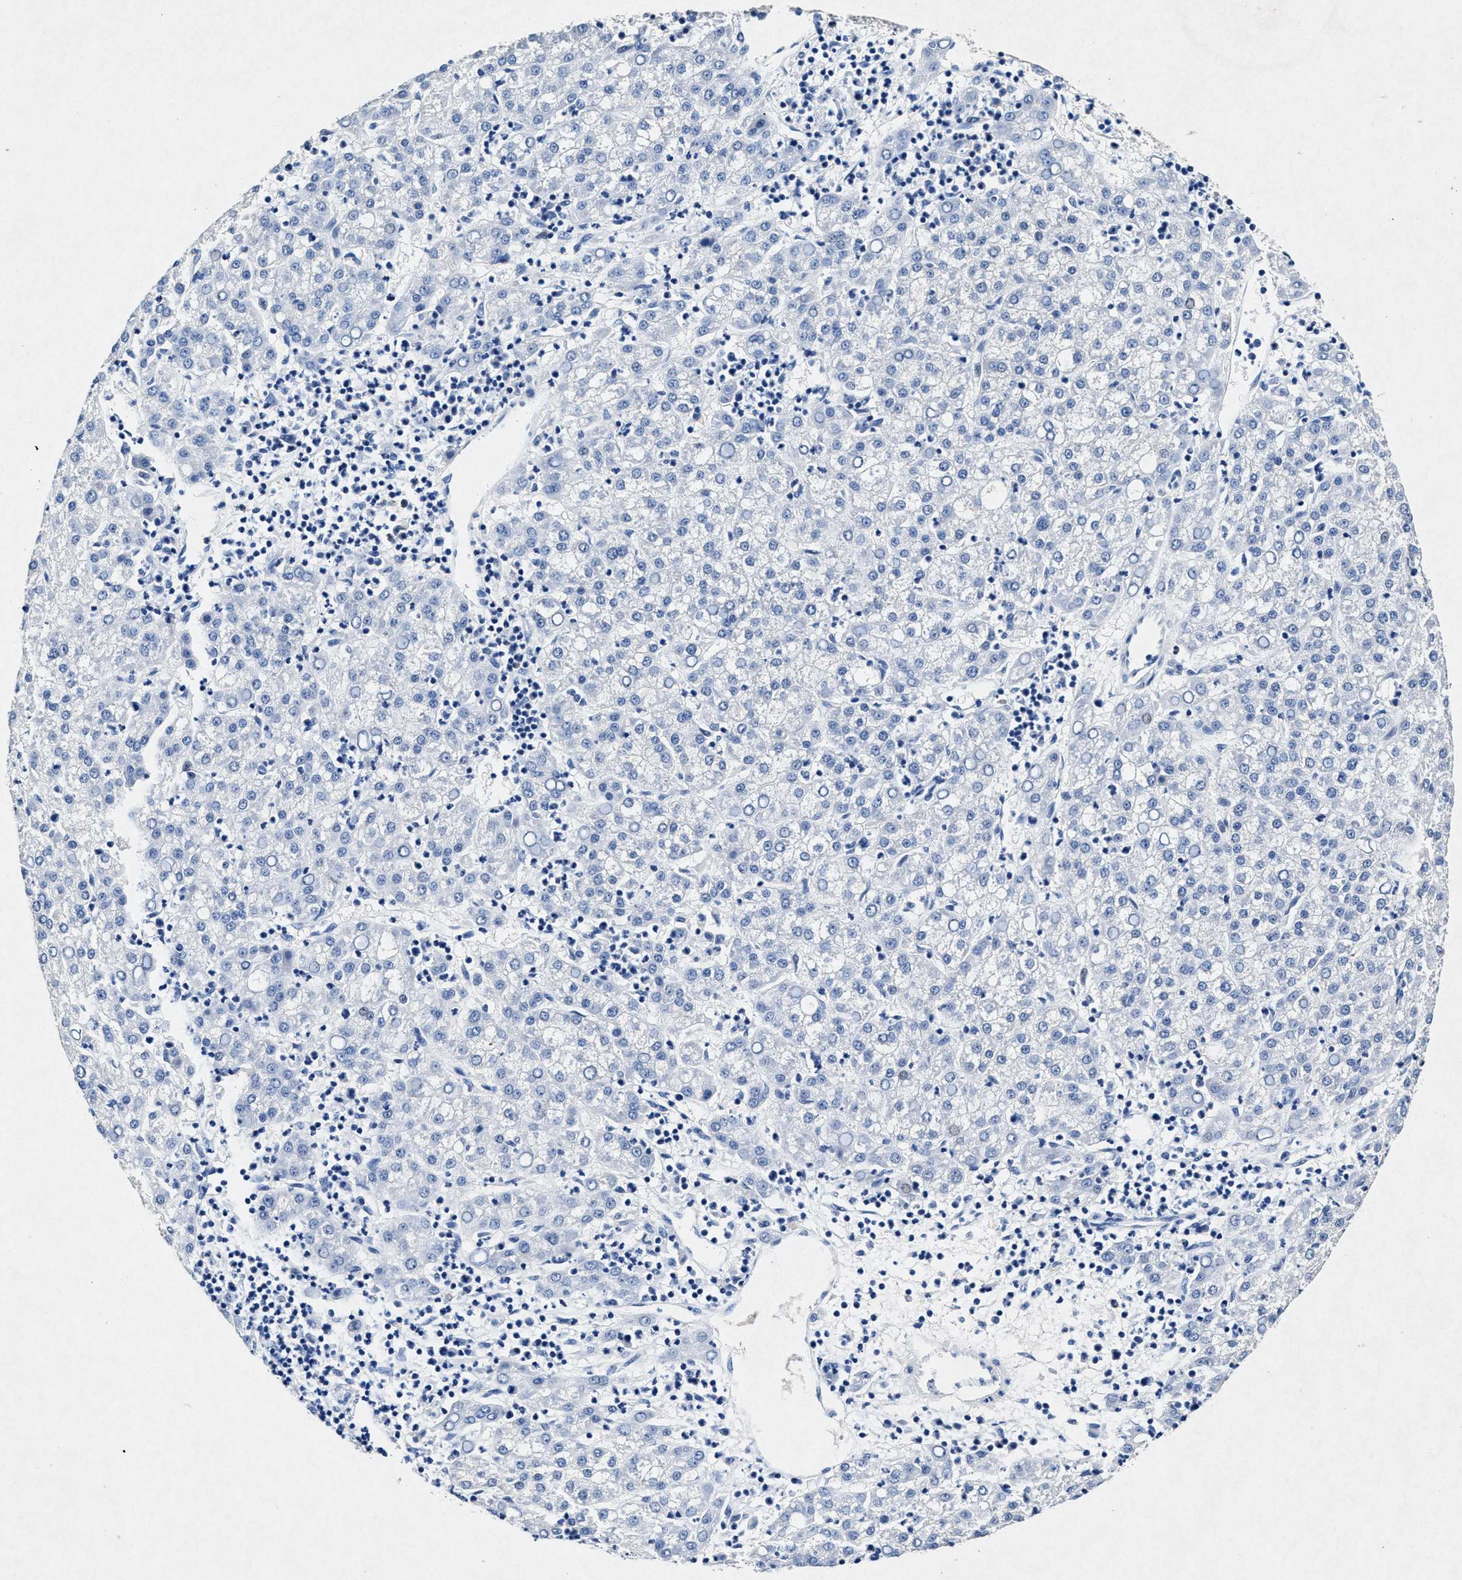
{"staining": {"intensity": "negative", "quantity": "none", "location": "none"}, "tissue": "liver cancer", "cell_type": "Tumor cells", "image_type": "cancer", "snomed": [{"axis": "morphology", "description": "Carcinoma, Hepatocellular, NOS"}, {"axis": "topography", "description": "Liver"}], "caption": "The IHC histopathology image has no significant positivity in tumor cells of liver cancer (hepatocellular carcinoma) tissue.", "gene": "MAP6", "patient": {"sex": "female", "age": 58}}